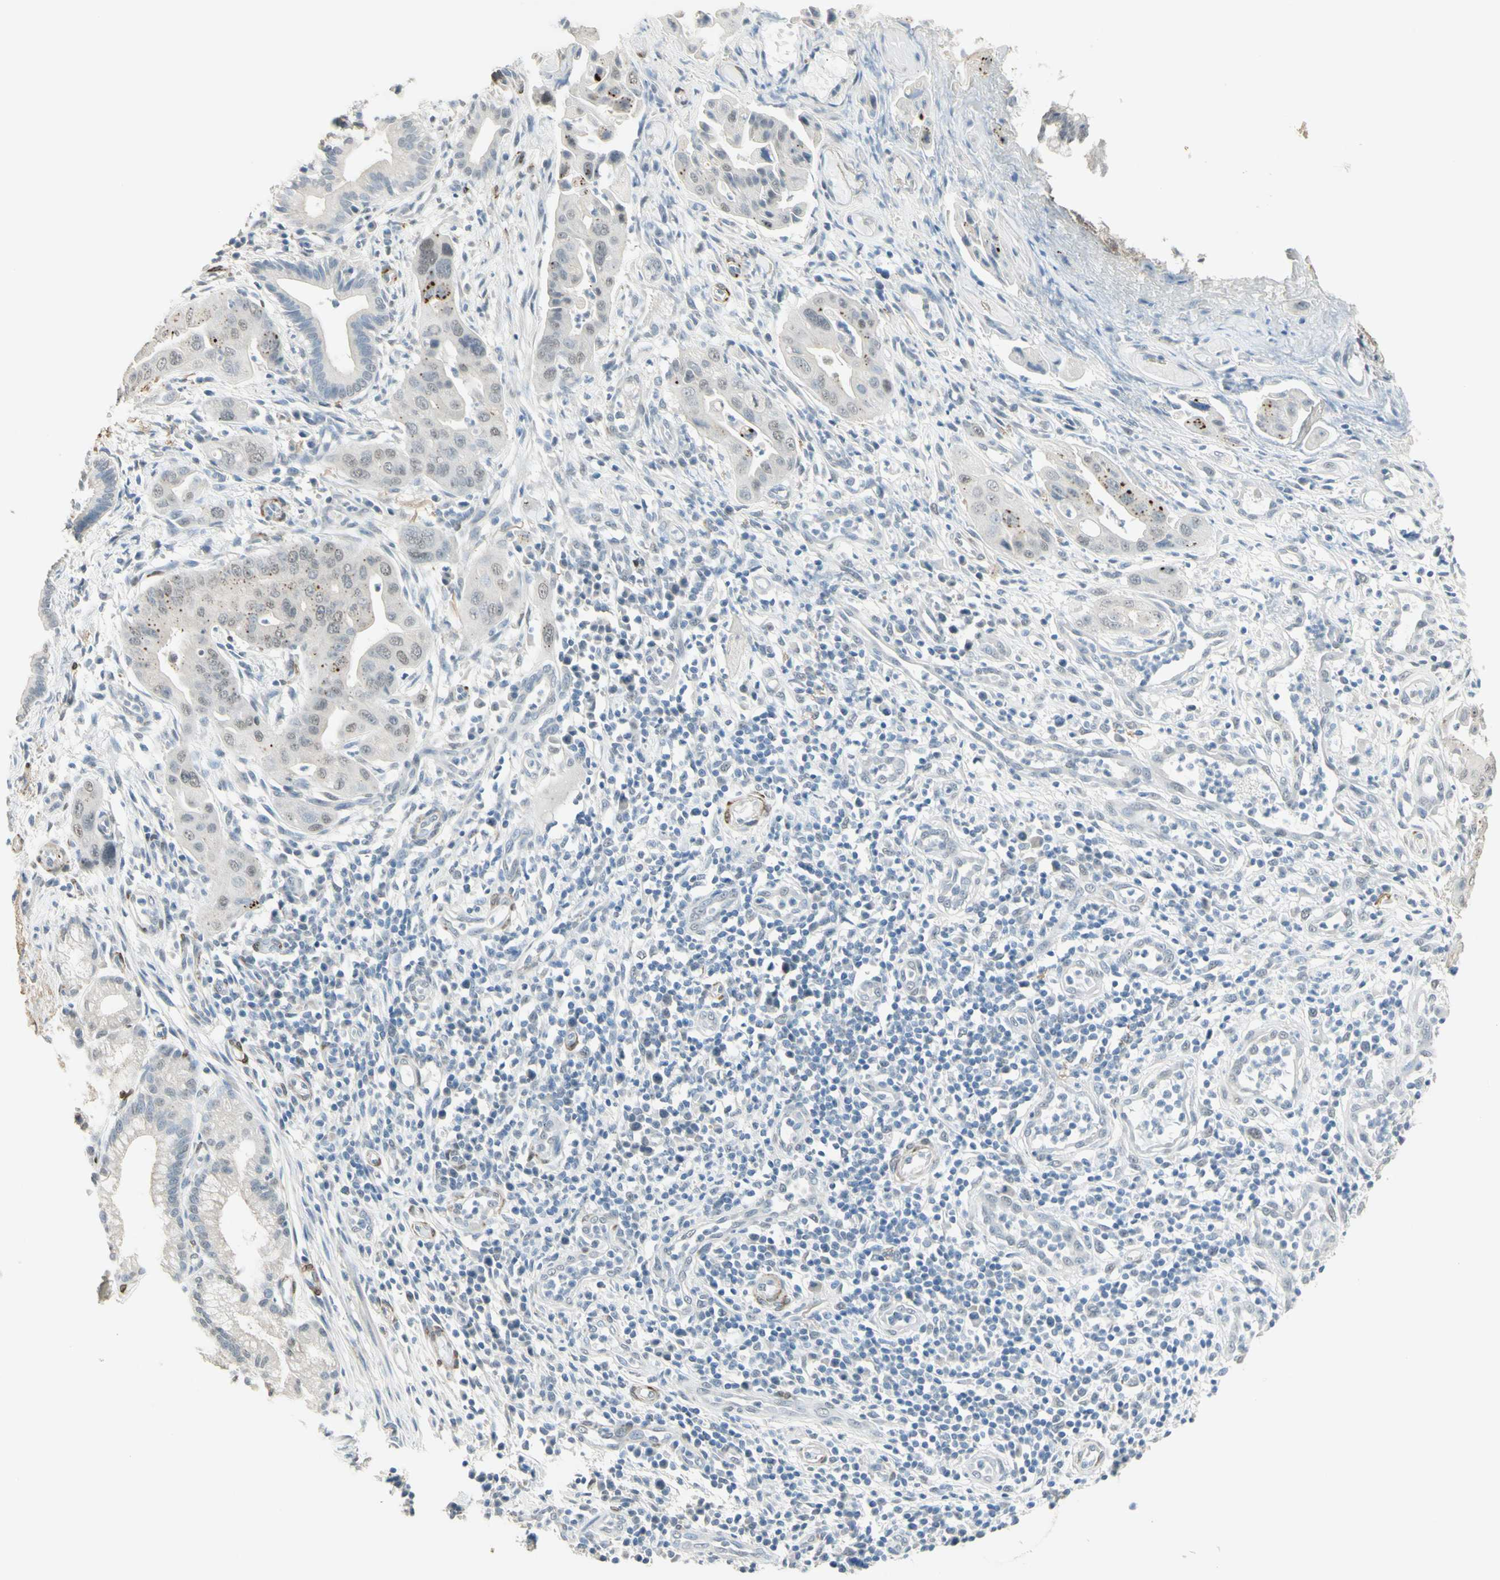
{"staining": {"intensity": "negative", "quantity": "none", "location": "none"}, "tissue": "pancreatic cancer", "cell_type": "Tumor cells", "image_type": "cancer", "snomed": [{"axis": "morphology", "description": "Adenocarcinoma, NOS"}, {"axis": "topography", "description": "Pancreas"}], "caption": "A high-resolution photomicrograph shows immunohistochemistry (IHC) staining of pancreatic adenocarcinoma, which exhibits no significant staining in tumor cells.", "gene": "MUC3A", "patient": {"sex": "female", "age": 75}}